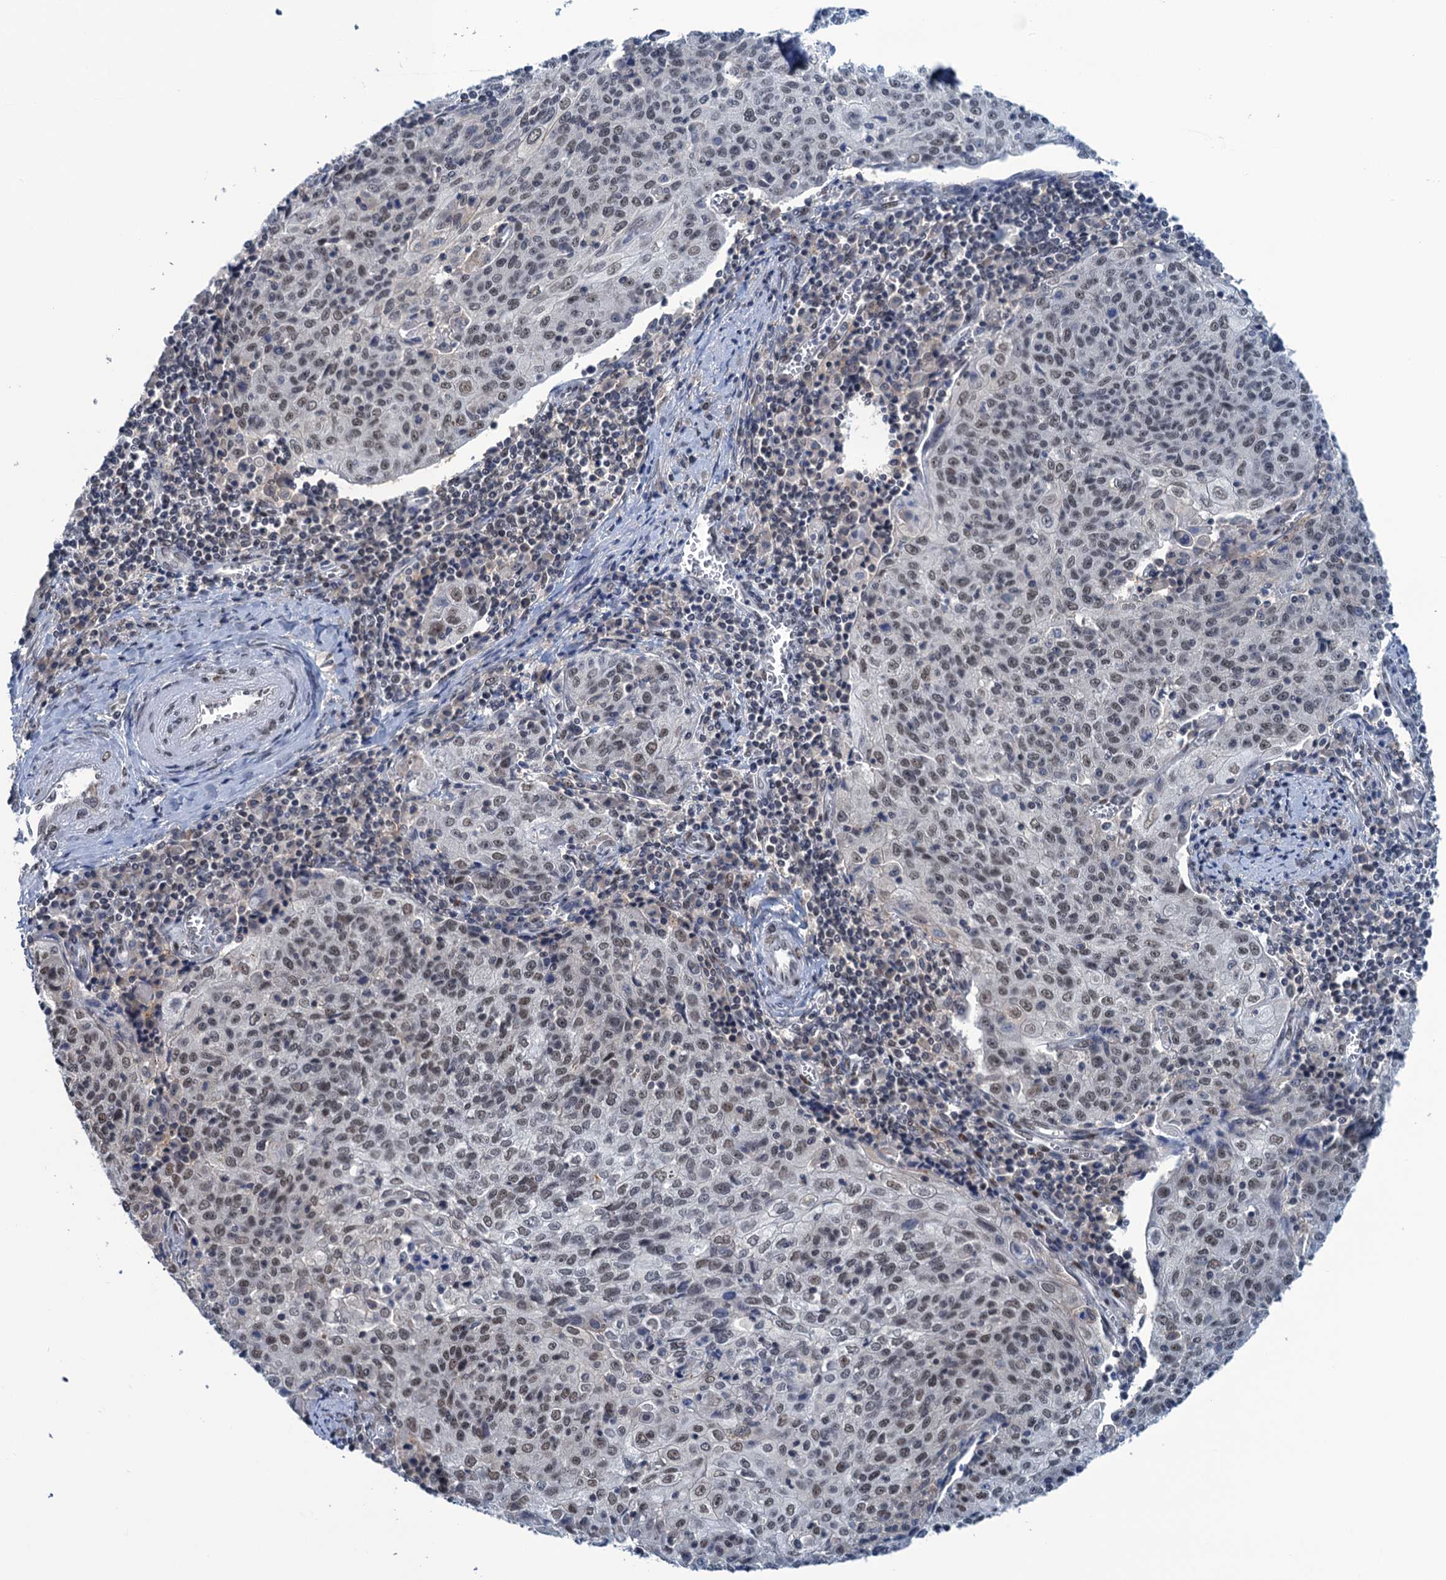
{"staining": {"intensity": "moderate", "quantity": ">75%", "location": "nuclear"}, "tissue": "cervical cancer", "cell_type": "Tumor cells", "image_type": "cancer", "snomed": [{"axis": "morphology", "description": "Squamous cell carcinoma, NOS"}, {"axis": "topography", "description": "Cervix"}], "caption": "Immunohistochemical staining of human cervical squamous cell carcinoma displays medium levels of moderate nuclear expression in approximately >75% of tumor cells.", "gene": "SAE1", "patient": {"sex": "female", "age": 48}}